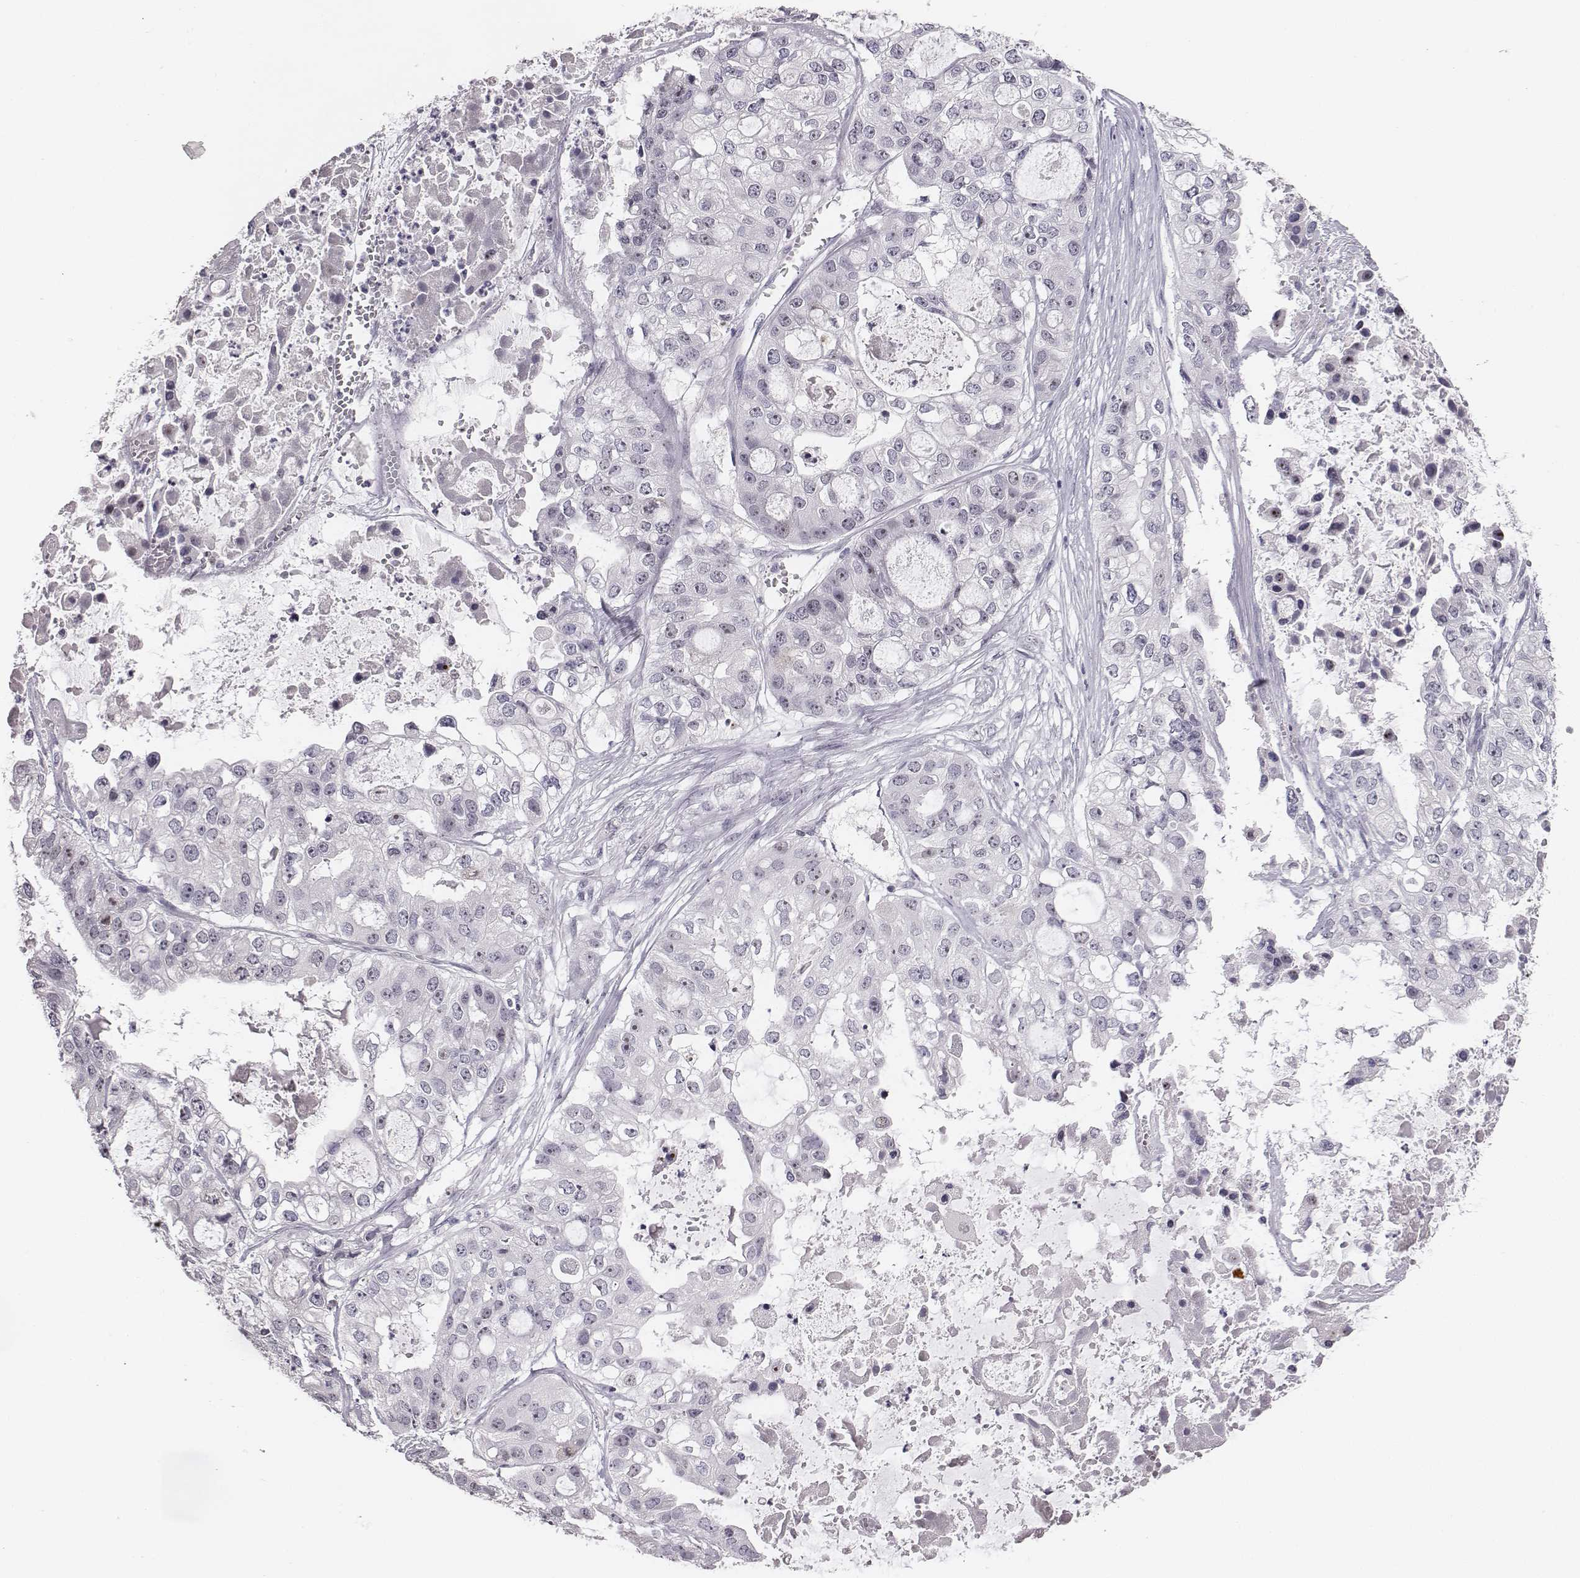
{"staining": {"intensity": "negative", "quantity": "none", "location": "none"}, "tissue": "ovarian cancer", "cell_type": "Tumor cells", "image_type": "cancer", "snomed": [{"axis": "morphology", "description": "Cystadenocarcinoma, serous, NOS"}, {"axis": "topography", "description": "Ovary"}], "caption": "Photomicrograph shows no significant protein staining in tumor cells of ovarian cancer (serous cystadenocarcinoma).", "gene": "NIFK", "patient": {"sex": "female", "age": 56}}